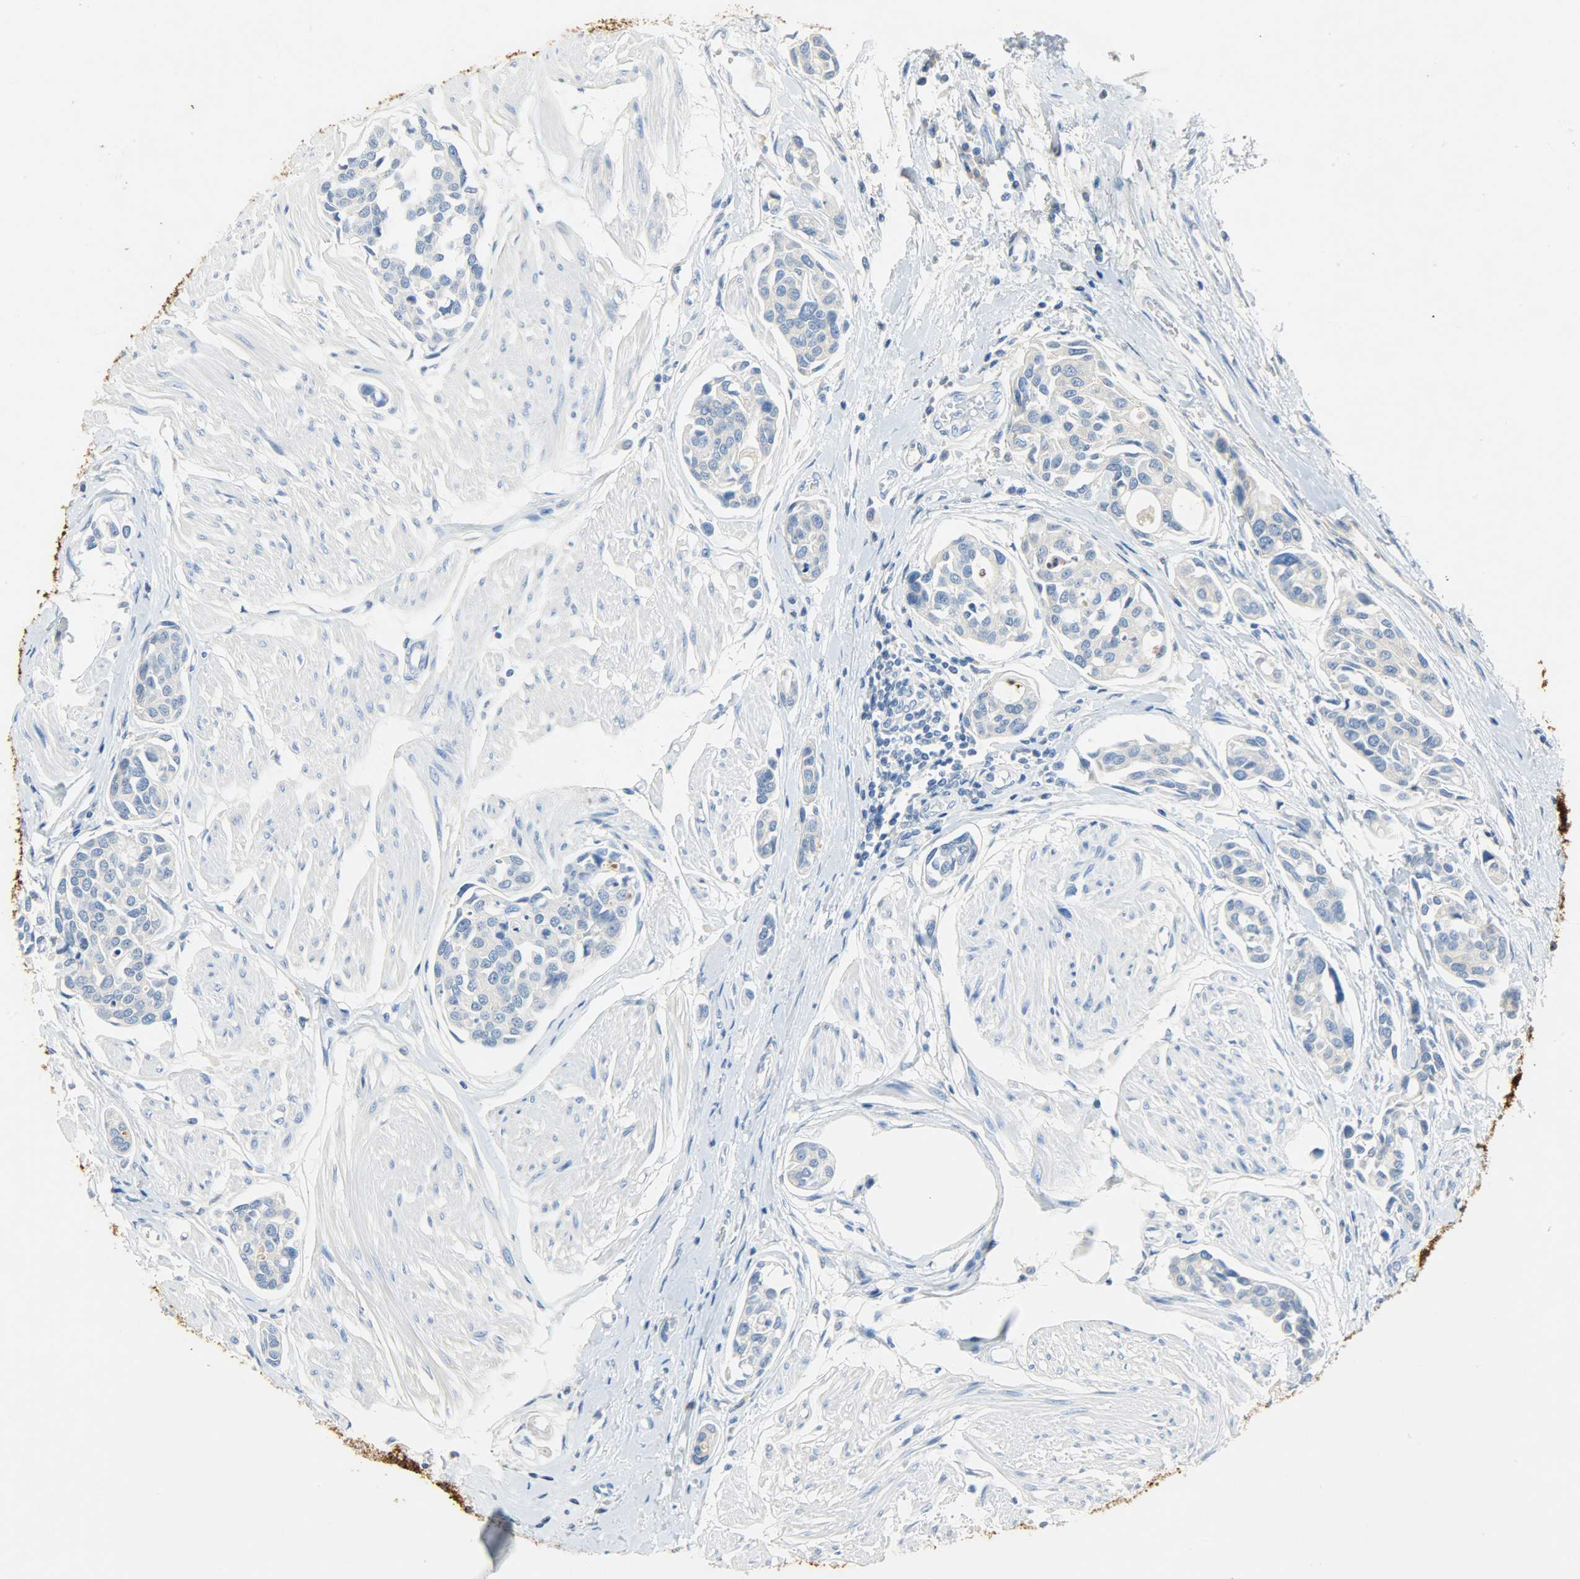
{"staining": {"intensity": "negative", "quantity": "none", "location": "none"}, "tissue": "urothelial cancer", "cell_type": "Tumor cells", "image_type": "cancer", "snomed": [{"axis": "morphology", "description": "Urothelial carcinoma, High grade"}, {"axis": "topography", "description": "Urinary bladder"}], "caption": "Immunohistochemical staining of high-grade urothelial carcinoma exhibits no significant staining in tumor cells. The staining is performed using DAB (3,3'-diaminobenzidine) brown chromogen with nuclei counter-stained in using hematoxylin.", "gene": "CRP", "patient": {"sex": "male", "age": 78}}